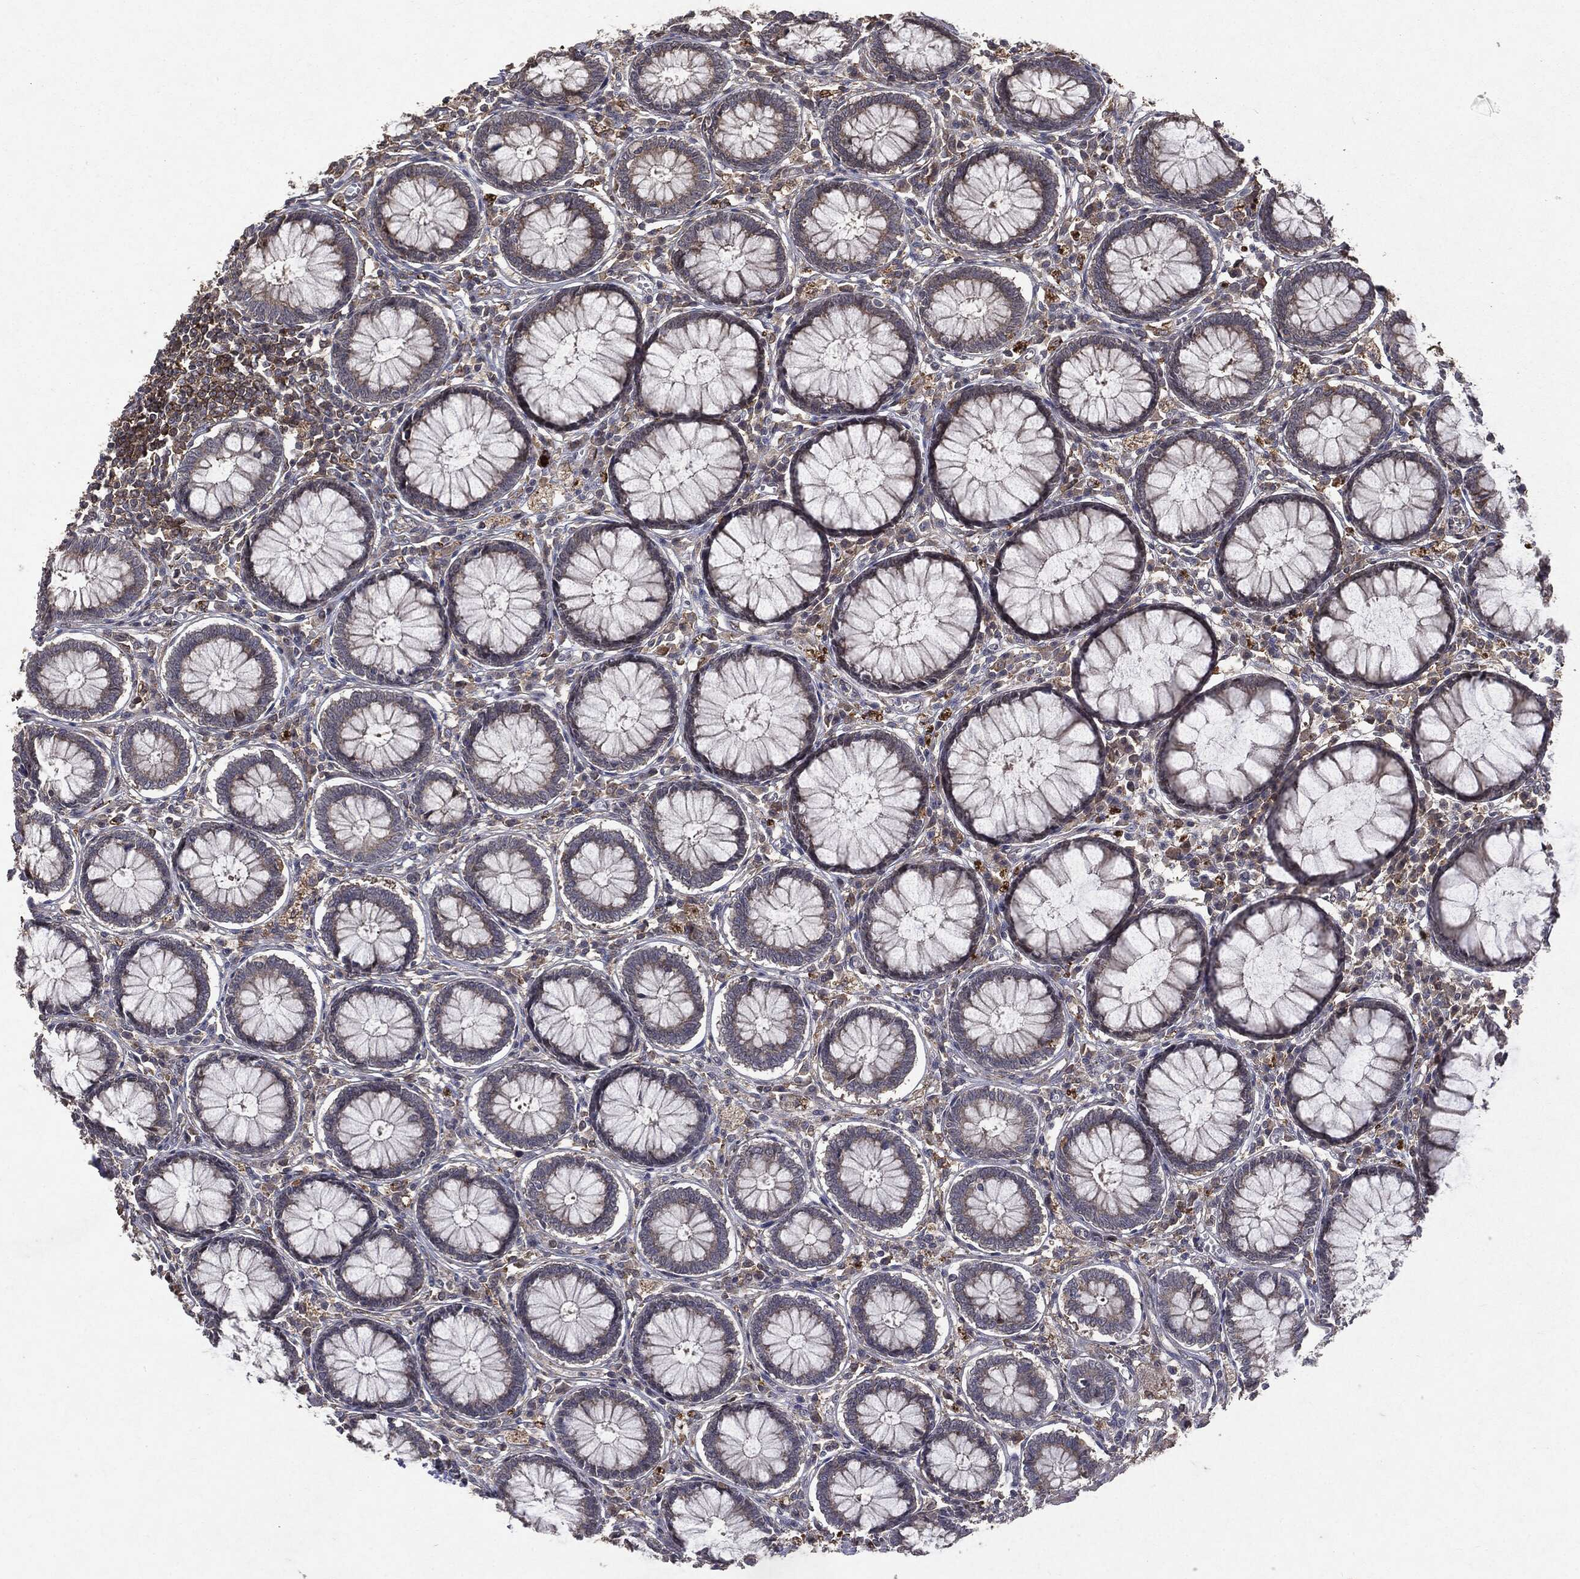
{"staining": {"intensity": "negative", "quantity": "none", "location": "none"}, "tissue": "colon", "cell_type": "Endothelial cells", "image_type": "normal", "snomed": [{"axis": "morphology", "description": "Normal tissue, NOS"}, {"axis": "topography", "description": "Colon"}], "caption": "Immunohistochemical staining of benign human colon reveals no significant expression in endothelial cells.", "gene": "PTEN", "patient": {"sex": "male", "age": 65}}